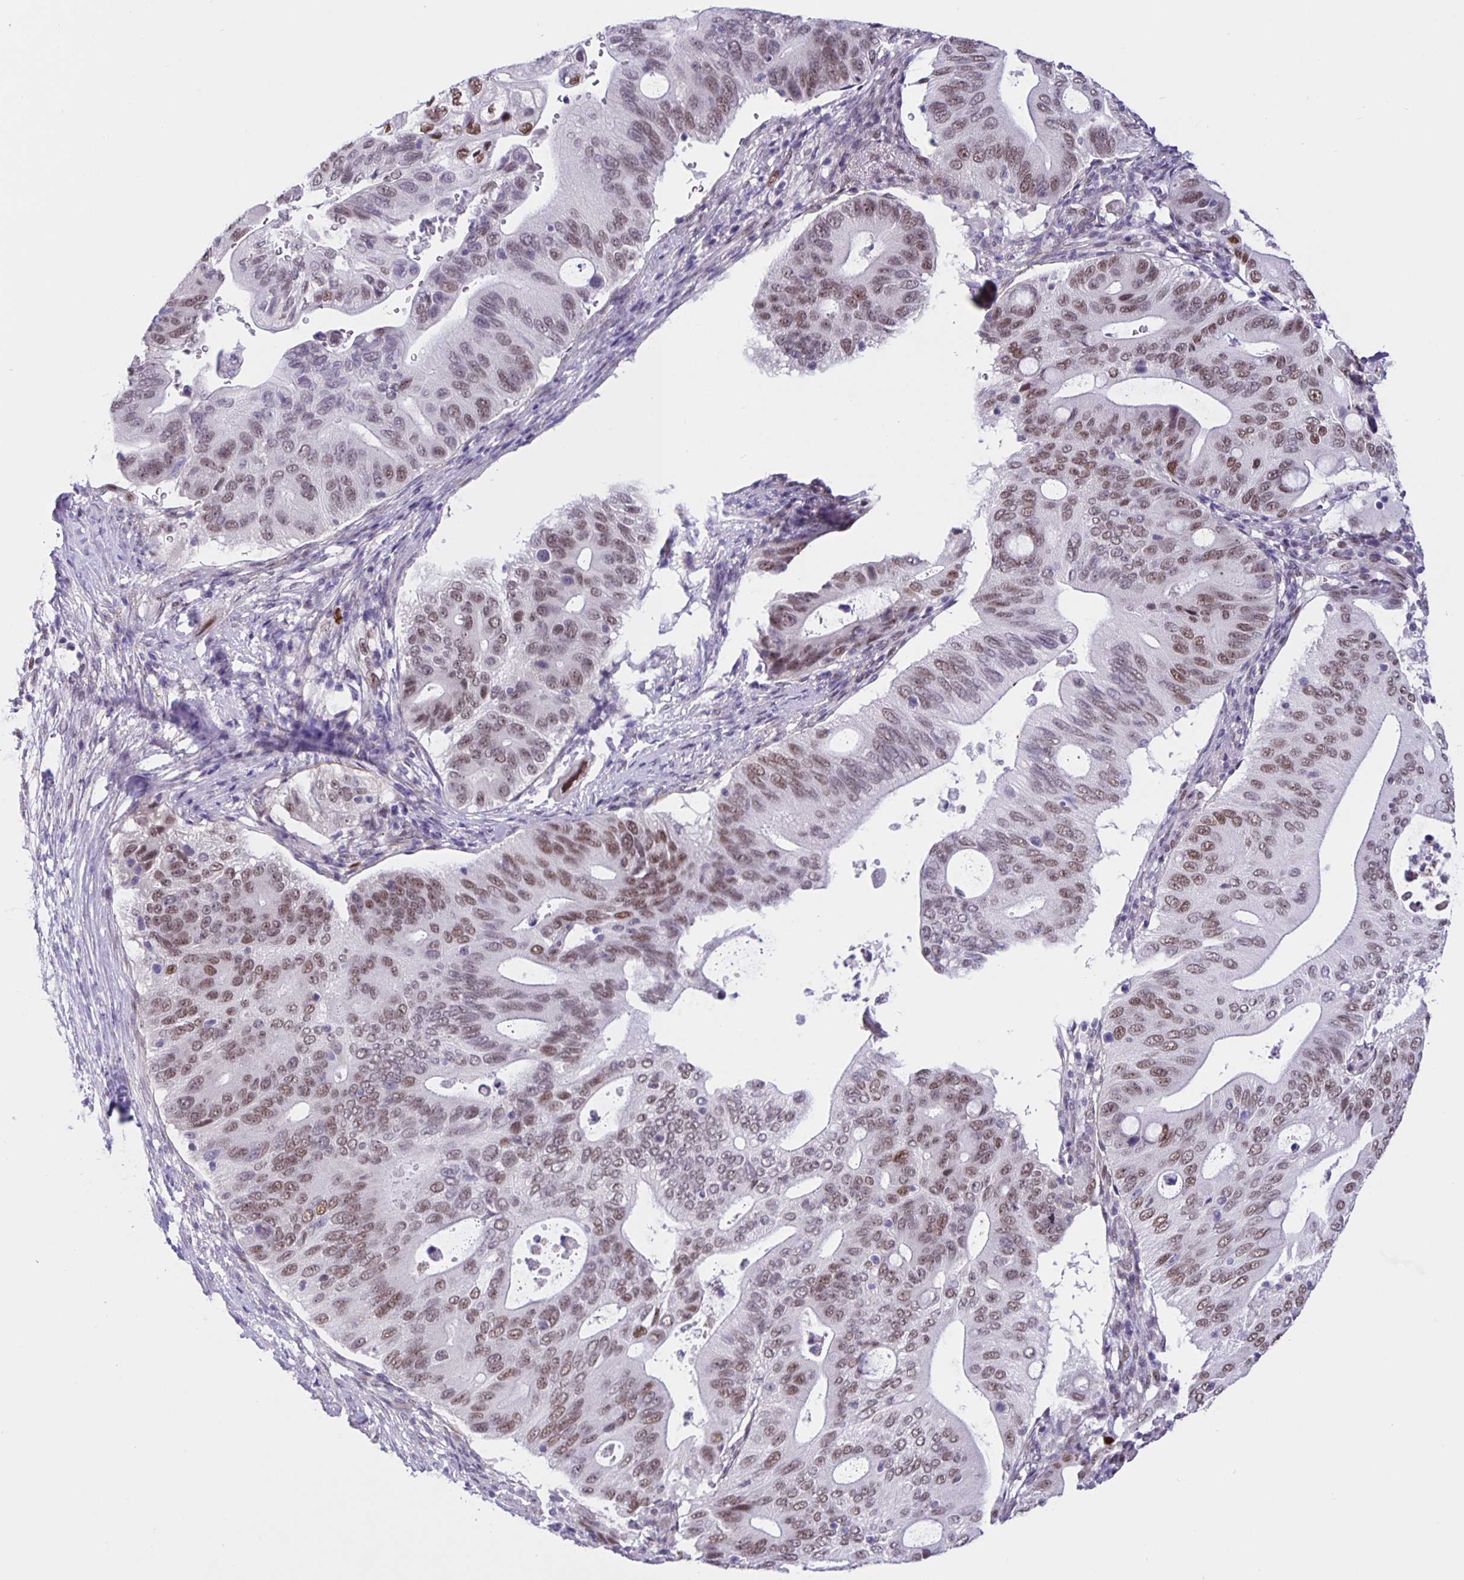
{"staining": {"intensity": "weak", "quantity": "25%-75%", "location": "nuclear"}, "tissue": "pancreatic cancer", "cell_type": "Tumor cells", "image_type": "cancer", "snomed": [{"axis": "morphology", "description": "Adenocarcinoma, NOS"}, {"axis": "topography", "description": "Pancreas"}], "caption": "Immunohistochemistry (IHC) photomicrograph of neoplastic tissue: human adenocarcinoma (pancreatic) stained using immunohistochemistry reveals low levels of weak protein expression localized specifically in the nuclear of tumor cells, appearing as a nuclear brown color.", "gene": "FOSL2", "patient": {"sex": "female", "age": 72}}